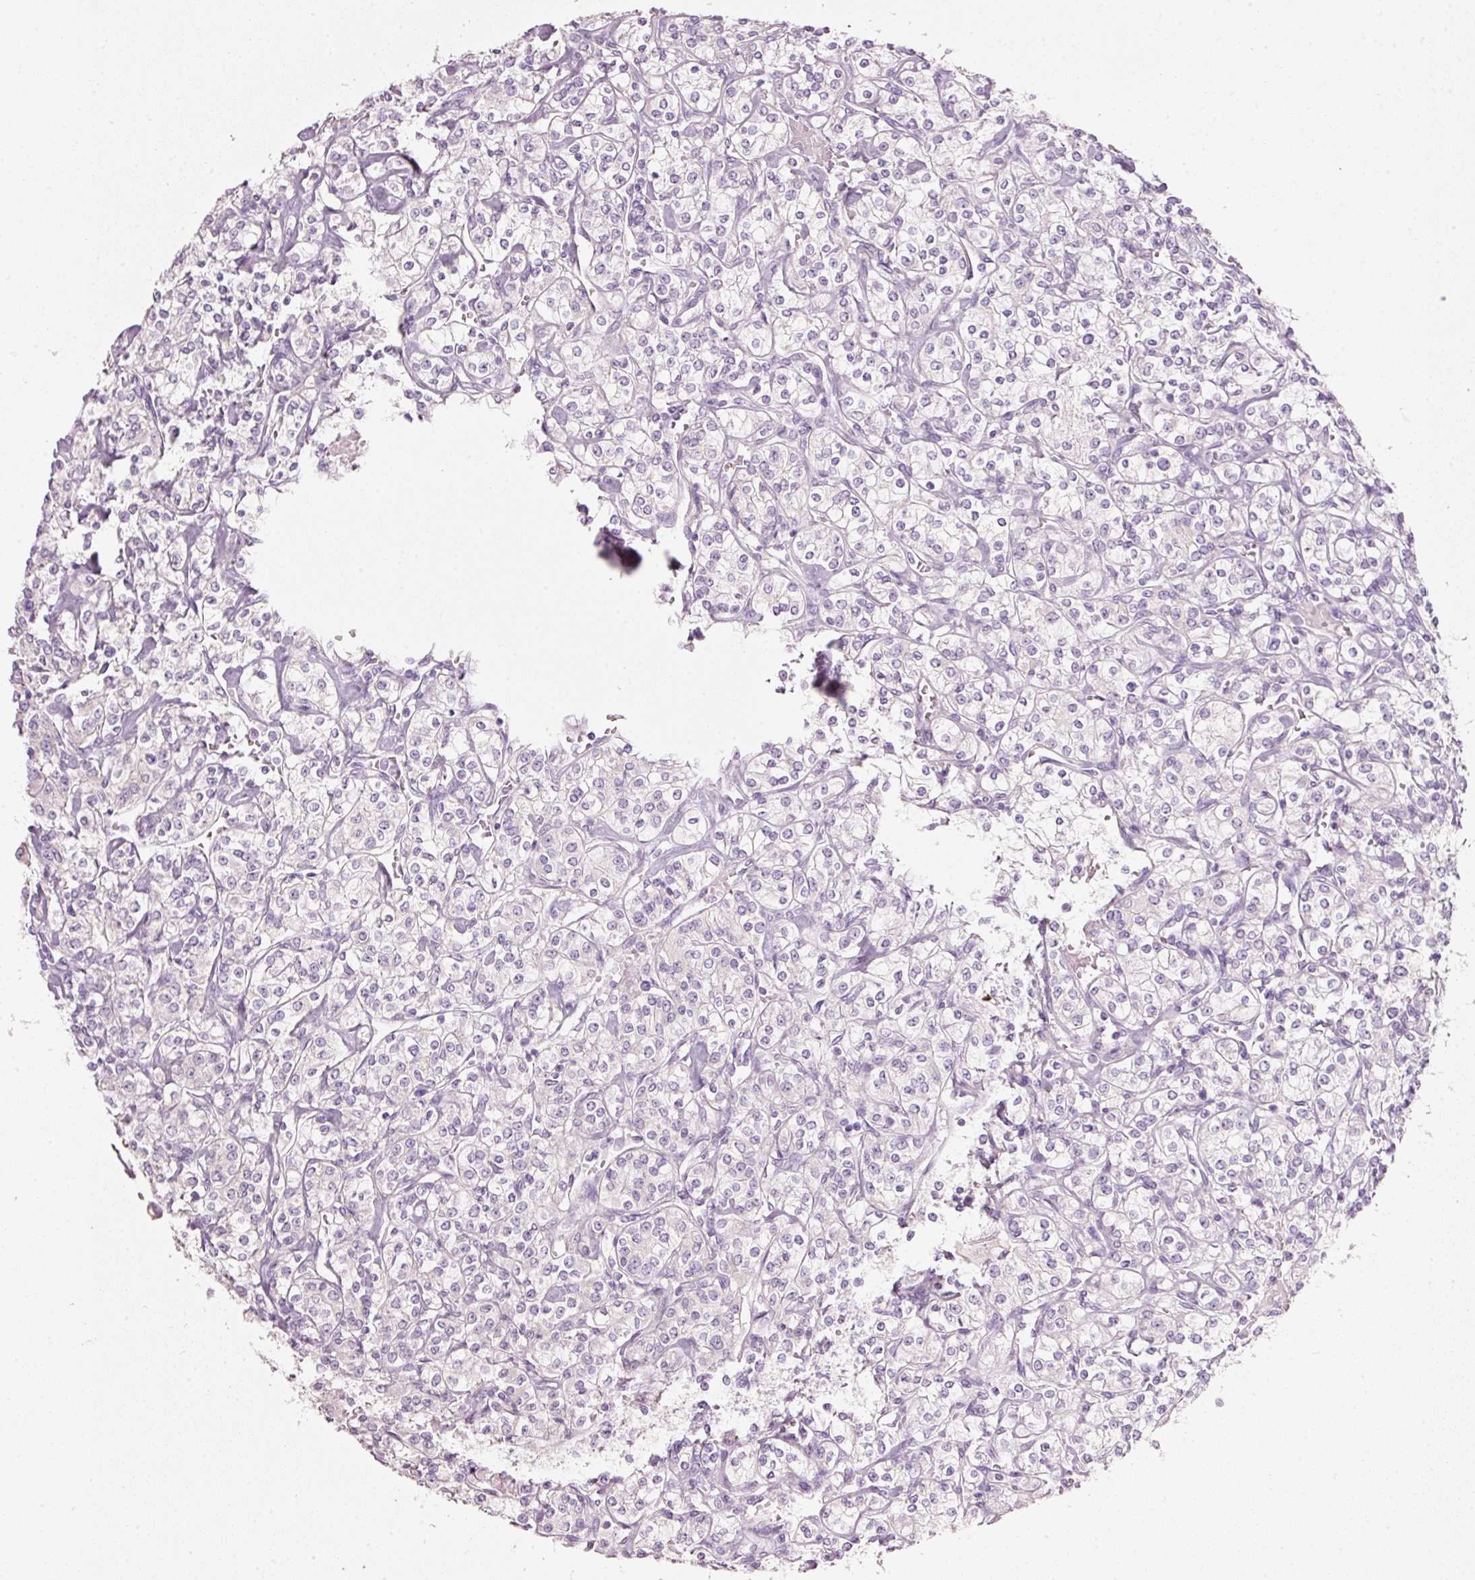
{"staining": {"intensity": "negative", "quantity": "none", "location": "none"}, "tissue": "renal cancer", "cell_type": "Tumor cells", "image_type": "cancer", "snomed": [{"axis": "morphology", "description": "Adenocarcinoma, NOS"}, {"axis": "topography", "description": "Kidney"}], "caption": "This is an immunohistochemistry (IHC) photomicrograph of human renal cancer (adenocarcinoma). There is no expression in tumor cells.", "gene": "PDXDC1", "patient": {"sex": "male", "age": 77}}